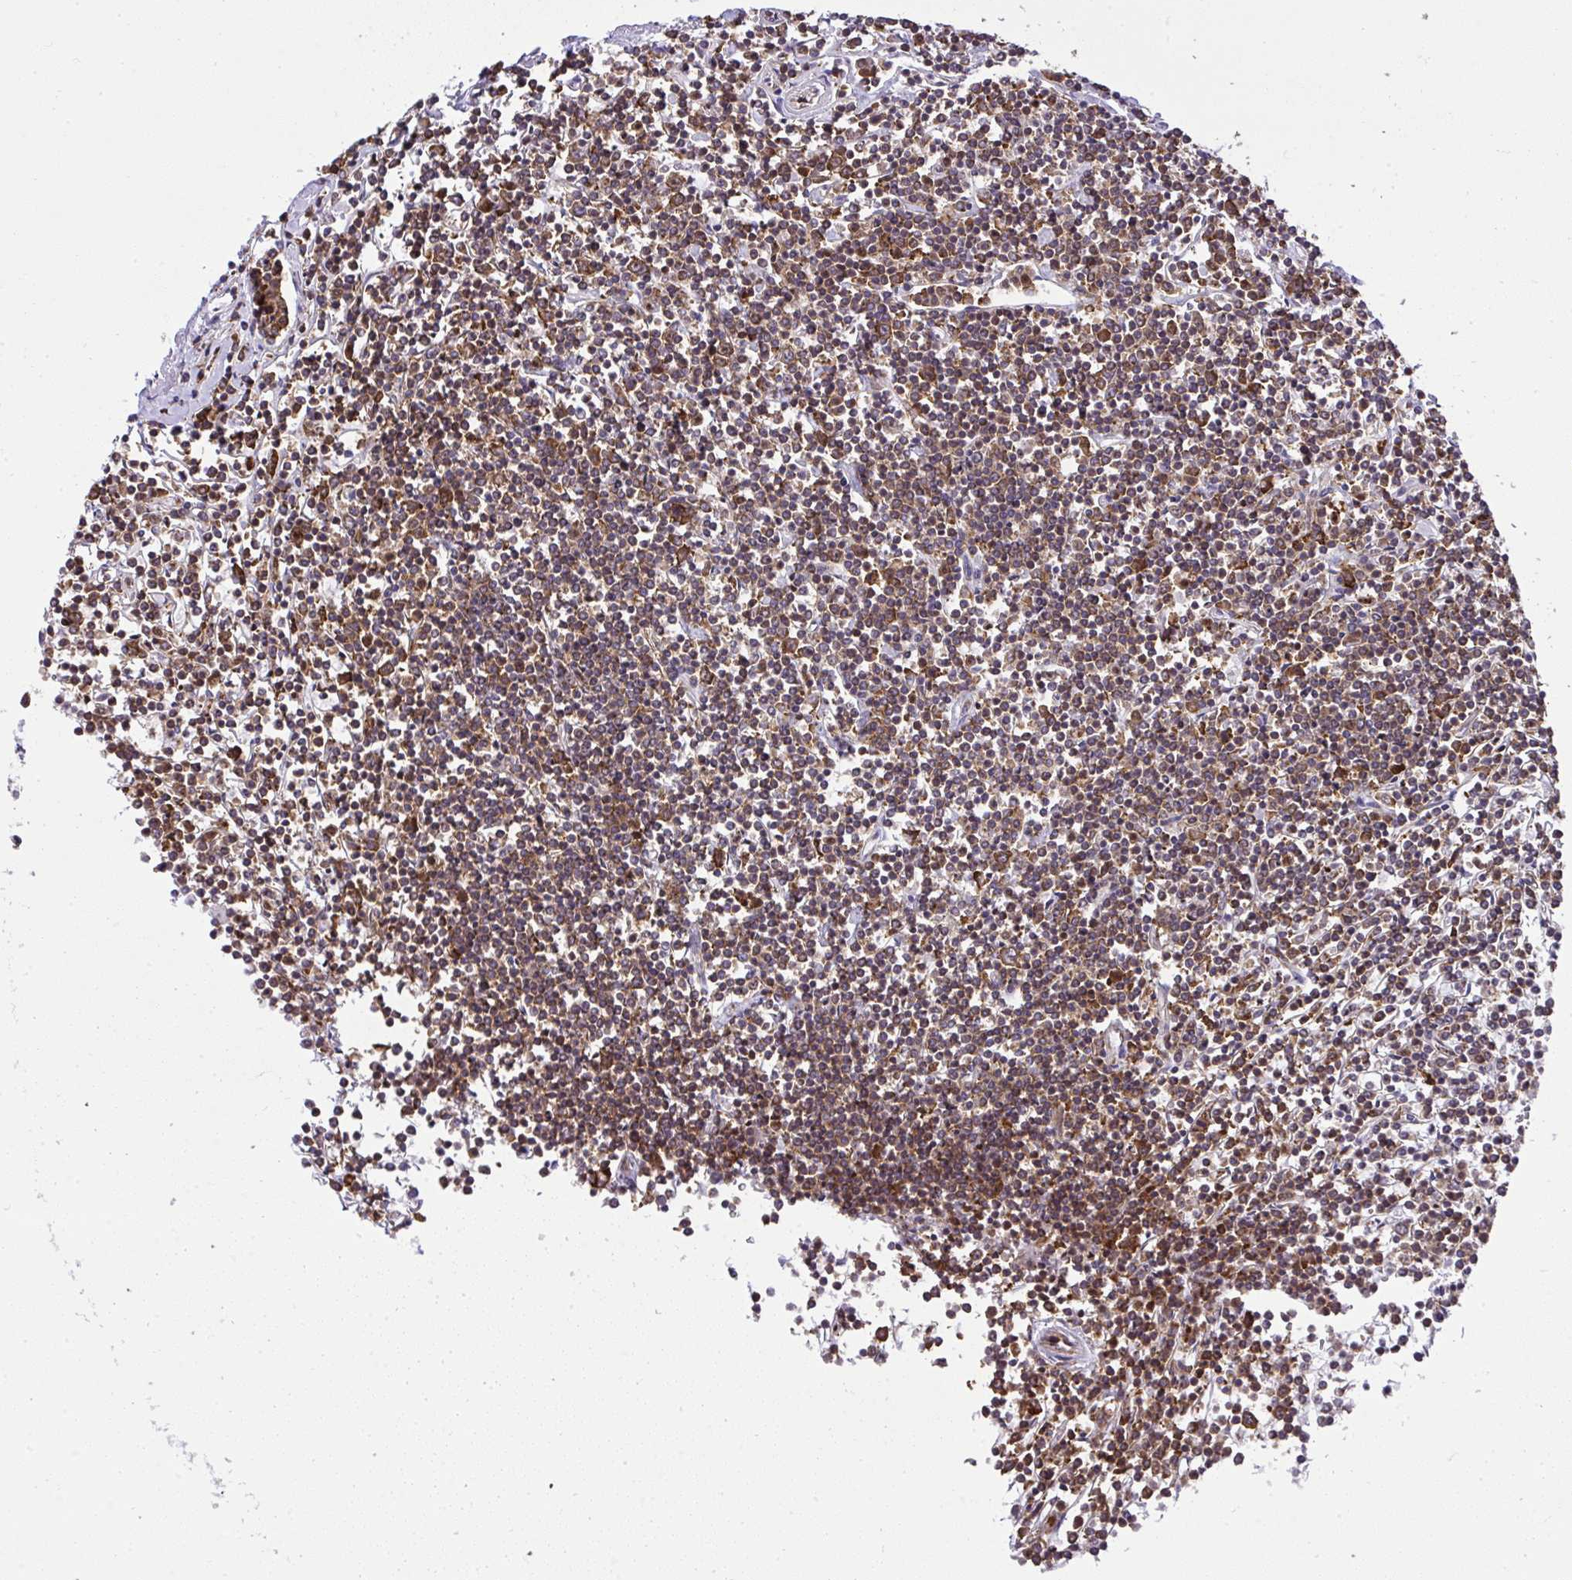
{"staining": {"intensity": "moderate", "quantity": "25%-75%", "location": "cytoplasmic/membranous"}, "tissue": "lymphoma", "cell_type": "Tumor cells", "image_type": "cancer", "snomed": [{"axis": "morphology", "description": "Malignant lymphoma, non-Hodgkin's type, Low grade"}, {"axis": "topography", "description": "Spleen"}], "caption": "High-magnification brightfield microscopy of lymphoma stained with DAB (brown) and counterstained with hematoxylin (blue). tumor cells exhibit moderate cytoplasmic/membranous staining is seen in about25%-75% of cells.", "gene": "RPS7", "patient": {"sex": "female", "age": 19}}